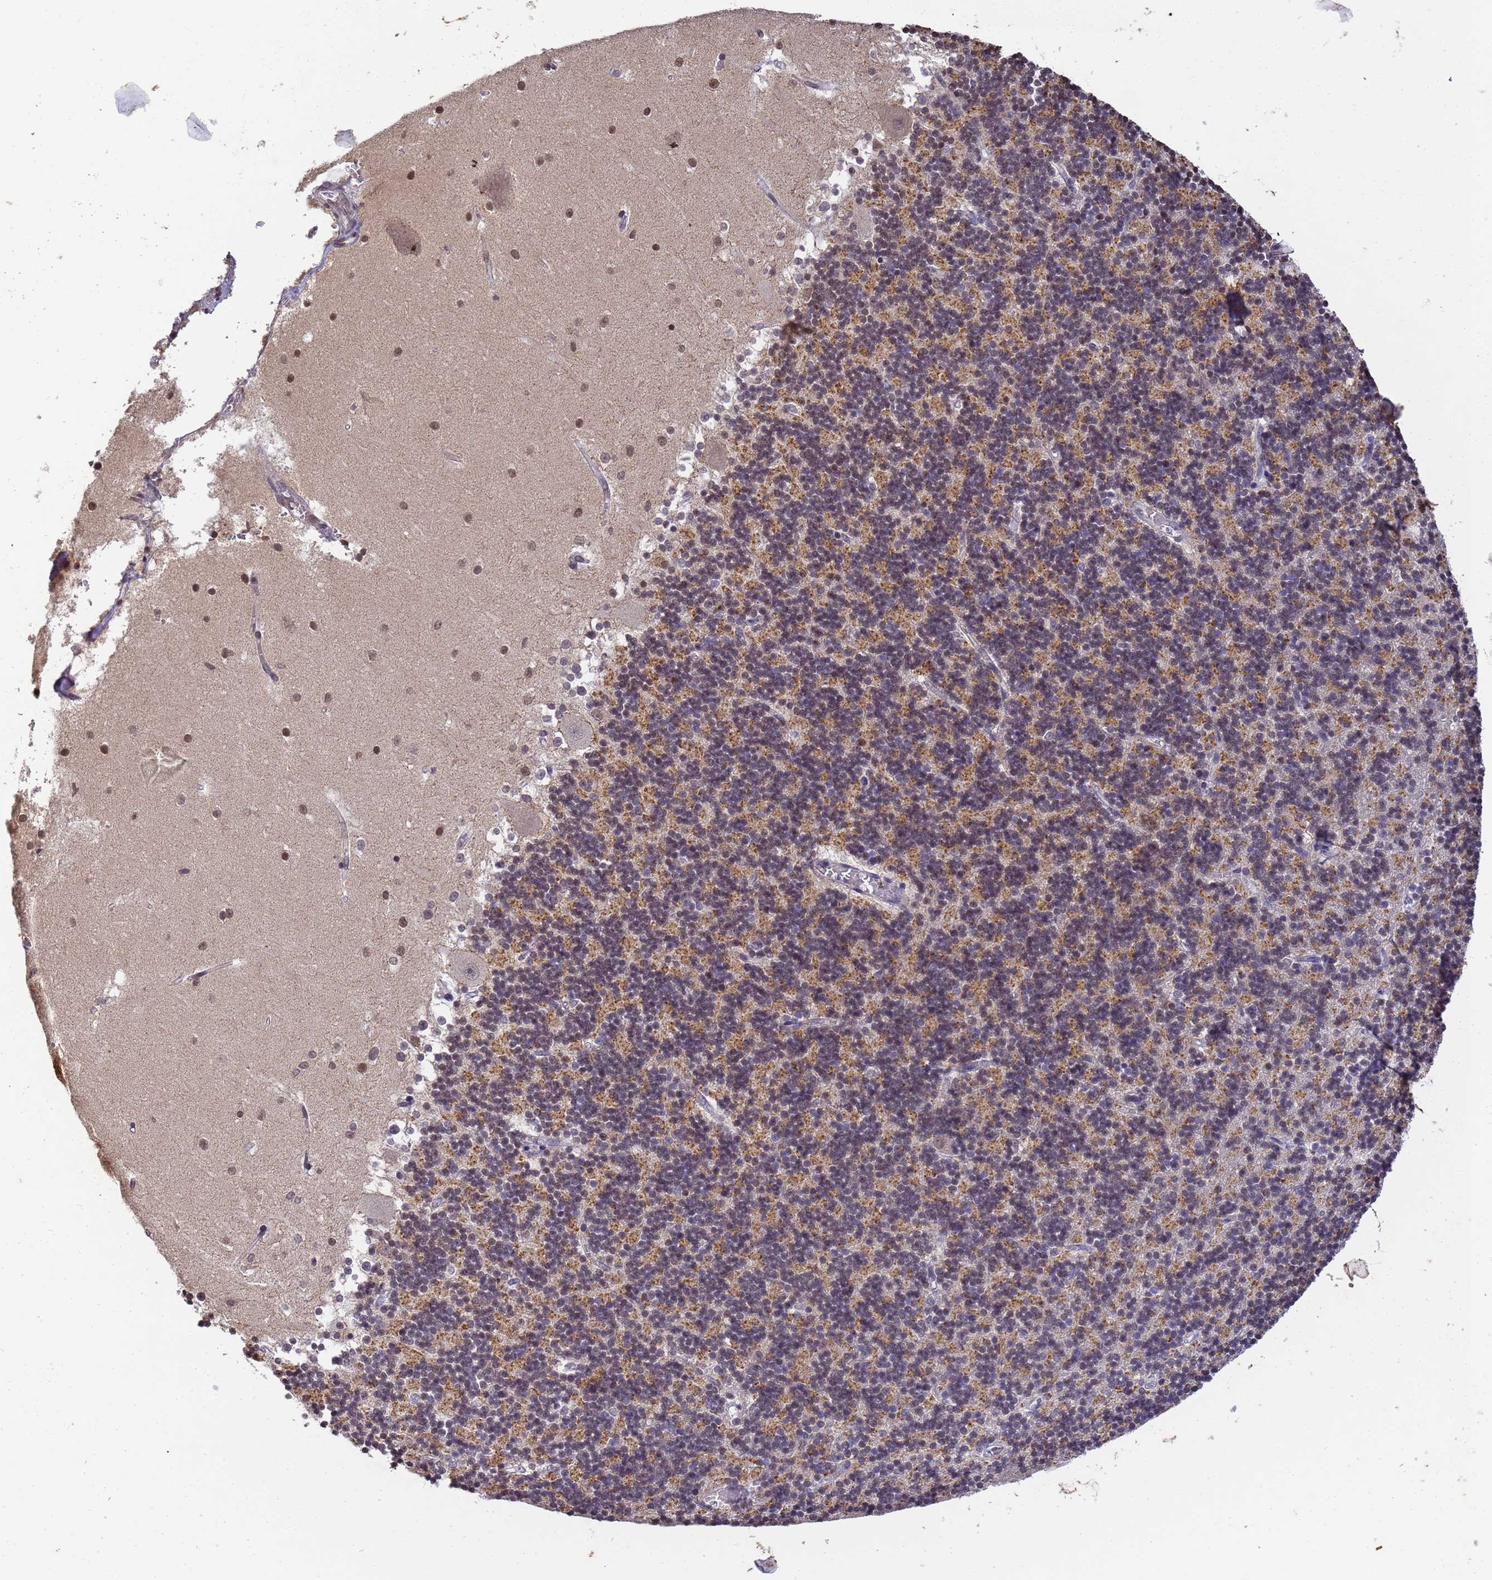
{"staining": {"intensity": "weak", "quantity": "25%-75%", "location": "cytoplasmic/membranous"}, "tissue": "cerebellum", "cell_type": "Cells in granular layer", "image_type": "normal", "snomed": [{"axis": "morphology", "description": "Normal tissue, NOS"}, {"axis": "topography", "description": "Cerebellum"}], "caption": "Weak cytoplasmic/membranous staining is appreciated in about 25%-75% of cells in granular layer in normal cerebellum. (DAB (3,3'-diaminobenzidine) = brown stain, brightfield microscopy at high magnification).", "gene": "MYL7", "patient": {"sex": "male", "age": 54}}